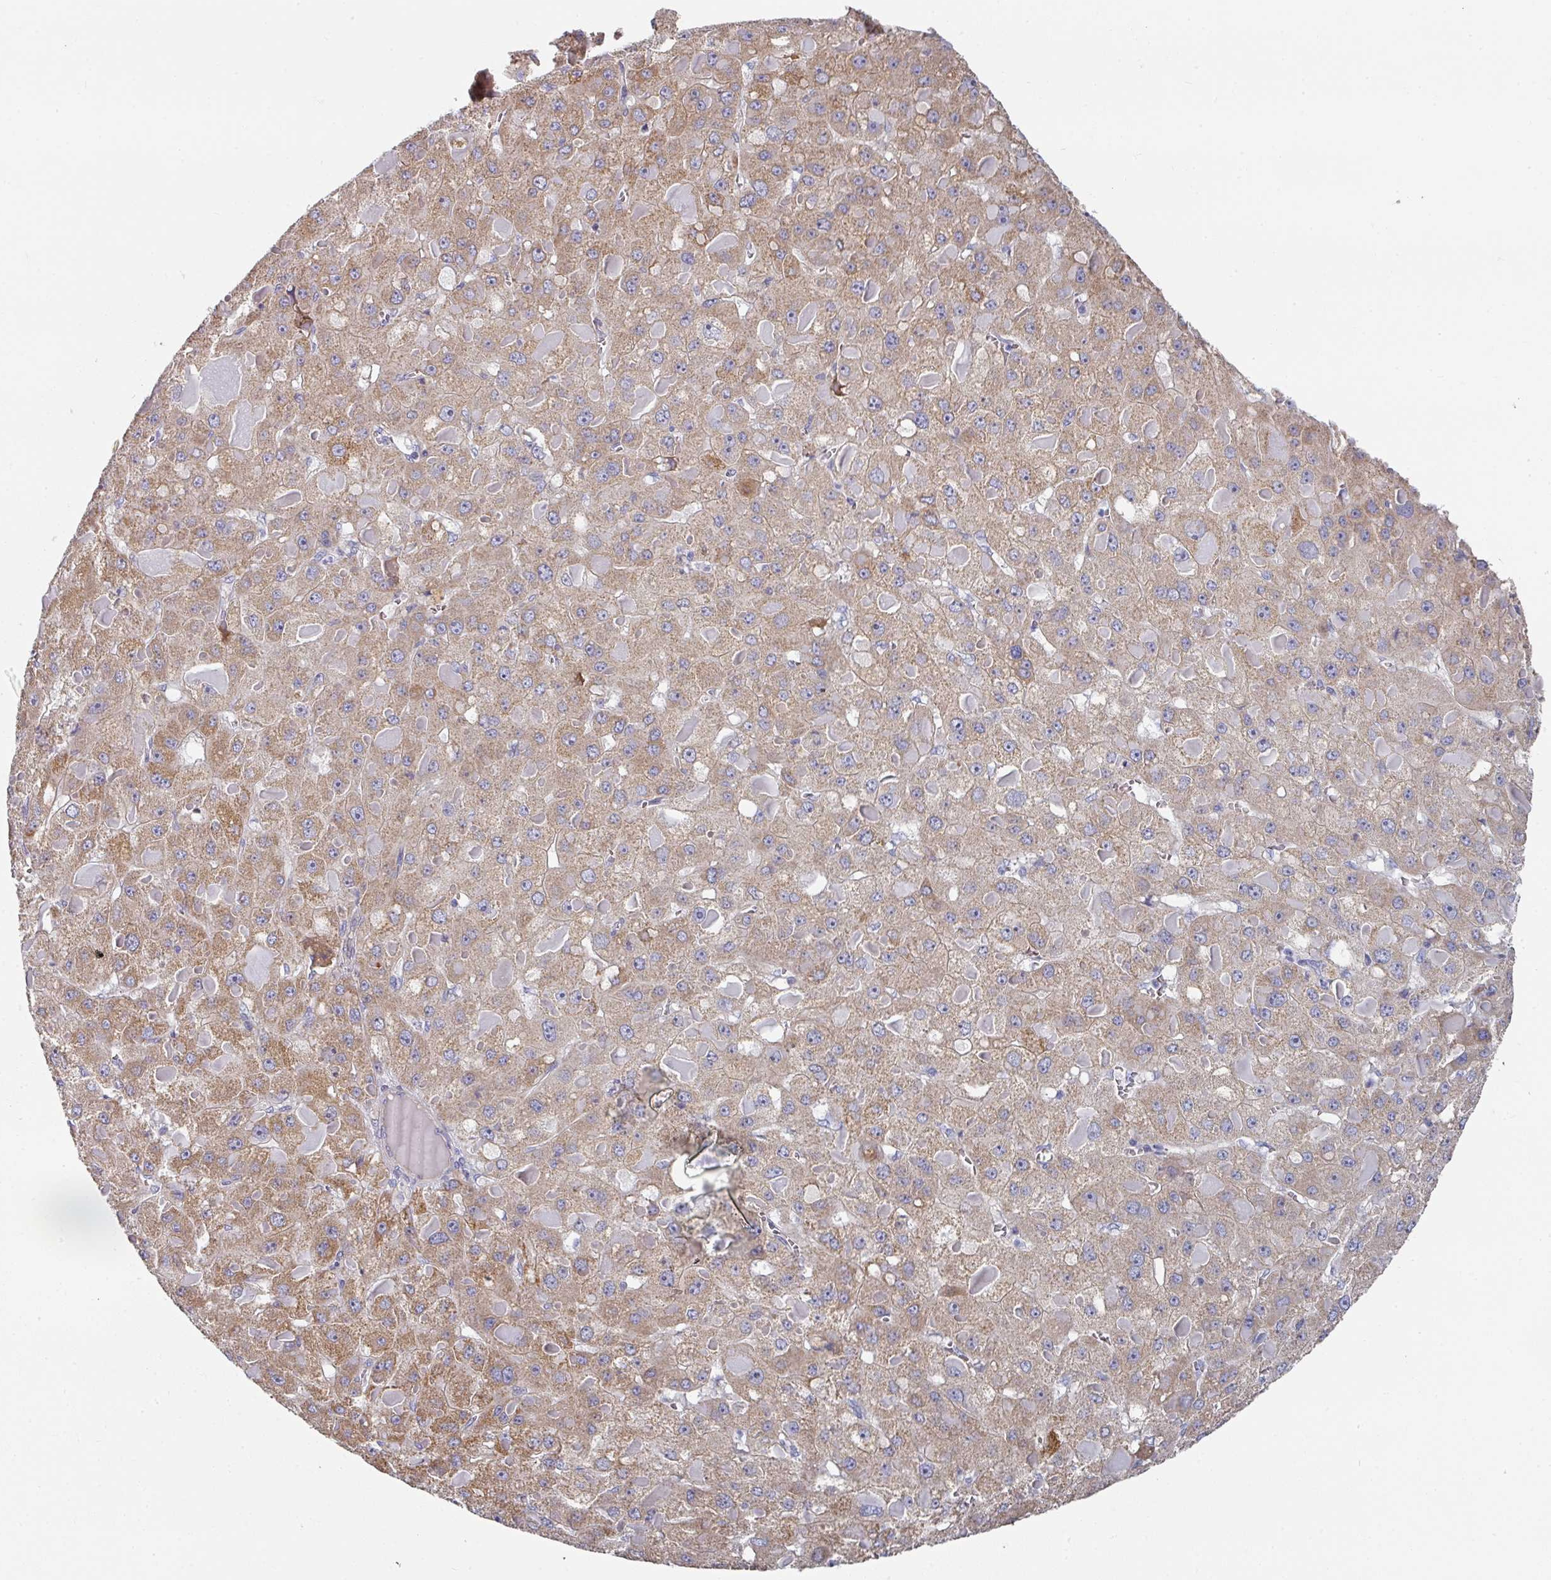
{"staining": {"intensity": "moderate", "quantity": ">75%", "location": "cytoplasmic/membranous"}, "tissue": "liver cancer", "cell_type": "Tumor cells", "image_type": "cancer", "snomed": [{"axis": "morphology", "description": "Carcinoma, Hepatocellular, NOS"}, {"axis": "topography", "description": "Liver"}], "caption": "The histopathology image demonstrates staining of hepatocellular carcinoma (liver), revealing moderate cytoplasmic/membranous protein expression (brown color) within tumor cells.", "gene": "PYROXD2", "patient": {"sex": "female", "age": 73}}